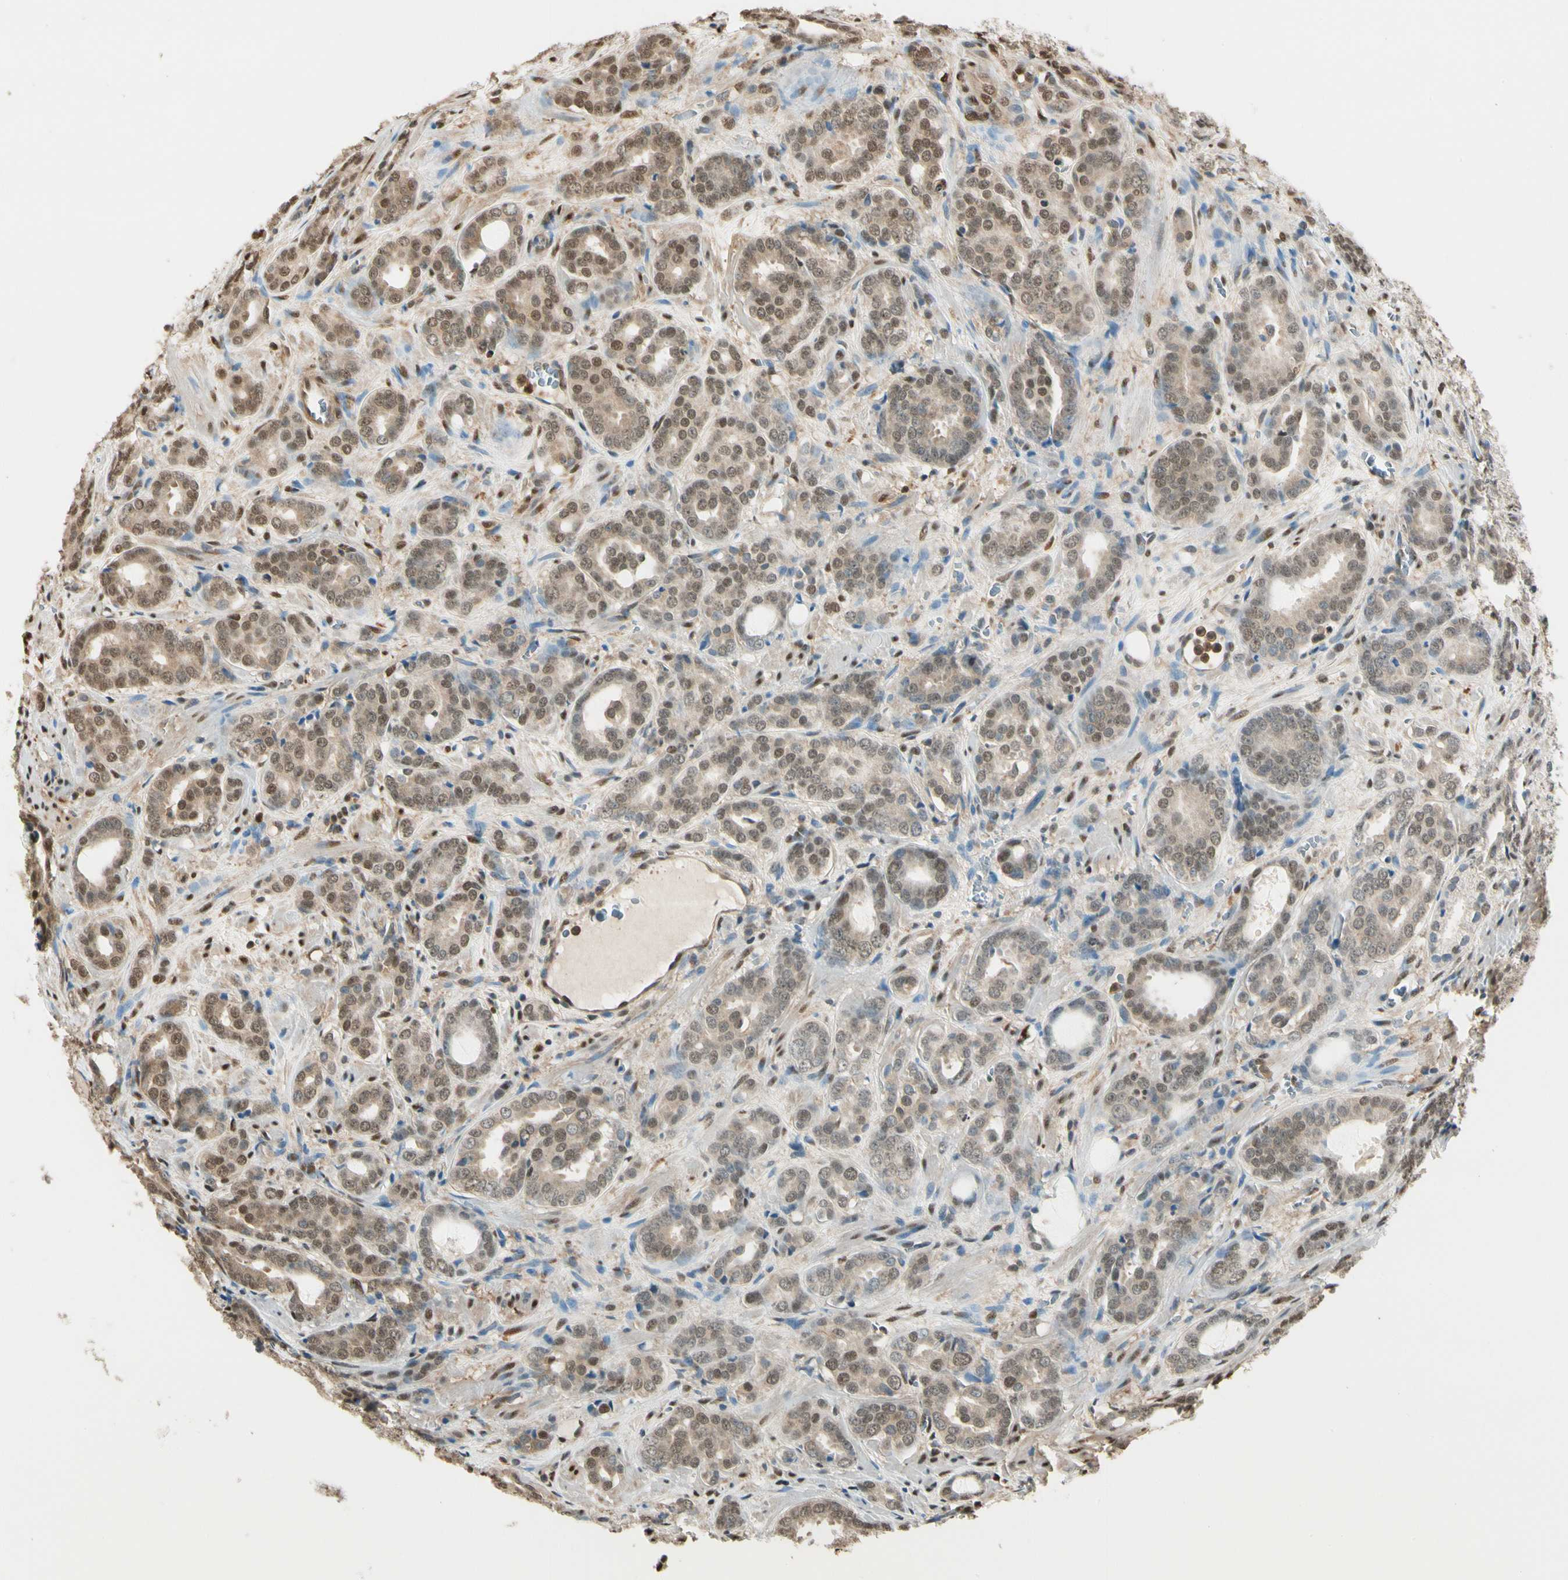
{"staining": {"intensity": "weak", "quantity": ">75%", "location": "cytoplasmic/membranous,nuclear"}, "tissue": "prostate cancer", "cell_type": "Tumor cells", "image_type": "cancer", "snomed": [{"axis": "morphology", "description": "Adenocarcinoma, High grade"}, {"axis": "topography", "description": "Prostate"}], "caption": "IHC photomicrograph of neoplastic tissue: high-grade adenocarcinoma (prostate) stained using immunohistochemistry (IHC) reveals low levels of weak protein expression localized specifically in the cytoplasmic/membranous and nuclear of tumor cells, appearing as a cytoplasmic/membranous and nuclear brown color.", "gene": "PNCK", "patient": {"sex": "male", "age": 64}}